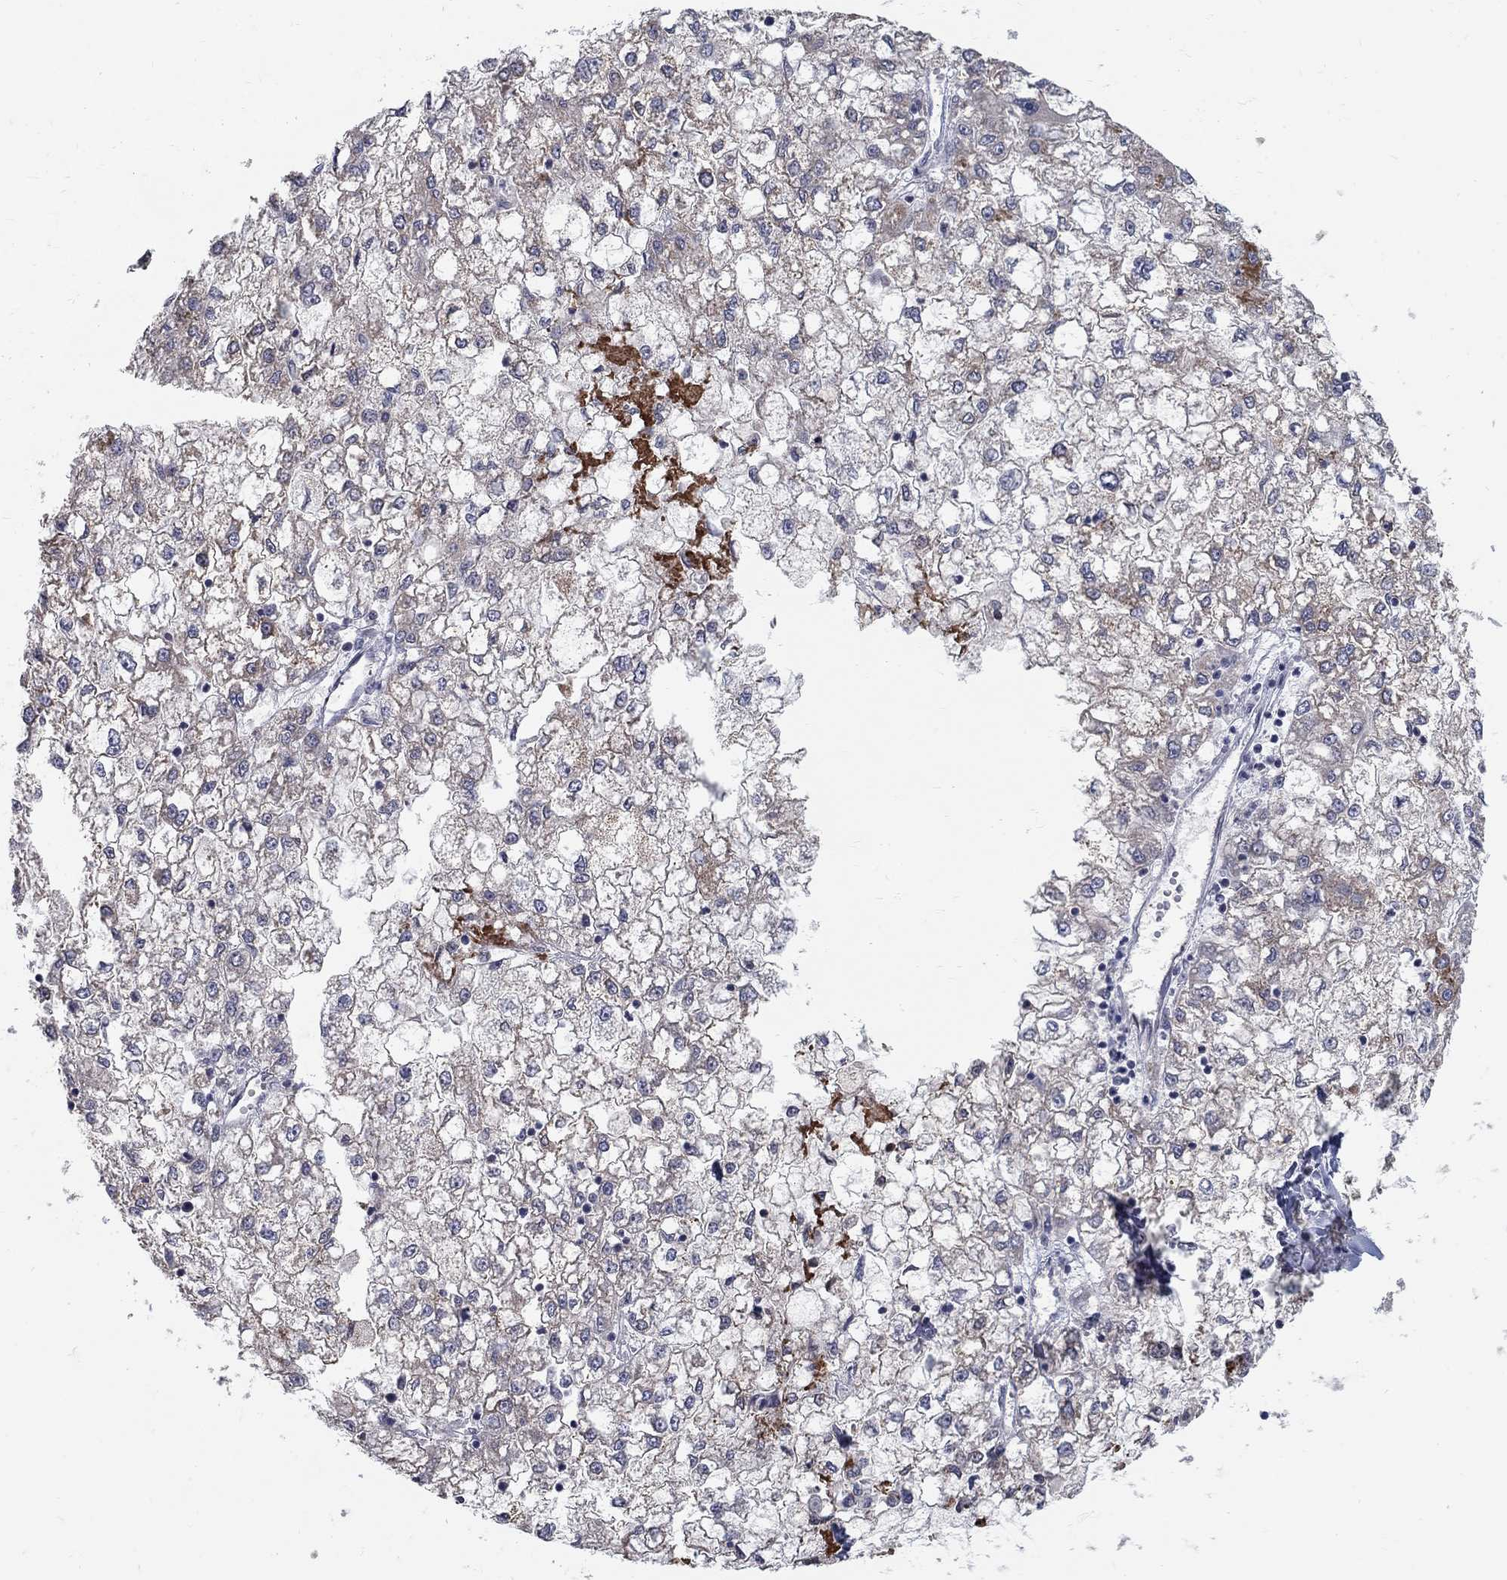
{"staining": {"intensity": "moderate", "quantity": "<25%", "location": "cytoplasmic/membranous"}, "tissue": "liver cancer", "cell_type": "Tumor cells", "image_type": "cancer", "snomed": [{"axis": "morphology", "description": "Carcinoma, Hepatocellular, NOS"}, {"axis": "topography", "description": "Liver"}], "caption": "Liver cancer (hepatocellular carcinoma) was stained to show a protein in brown. There is low levels of moderate cytoplasmic/membranous staining in approximately <25% of tumor cells. The staining was performed using DAB (3,3'-diaminobenzidine), with brown indicating positive protein expression. Nuclei are stained blue with hematoxylin.", "gene": "GCFC2", "patient": {"sex": "male", "age": 40}}